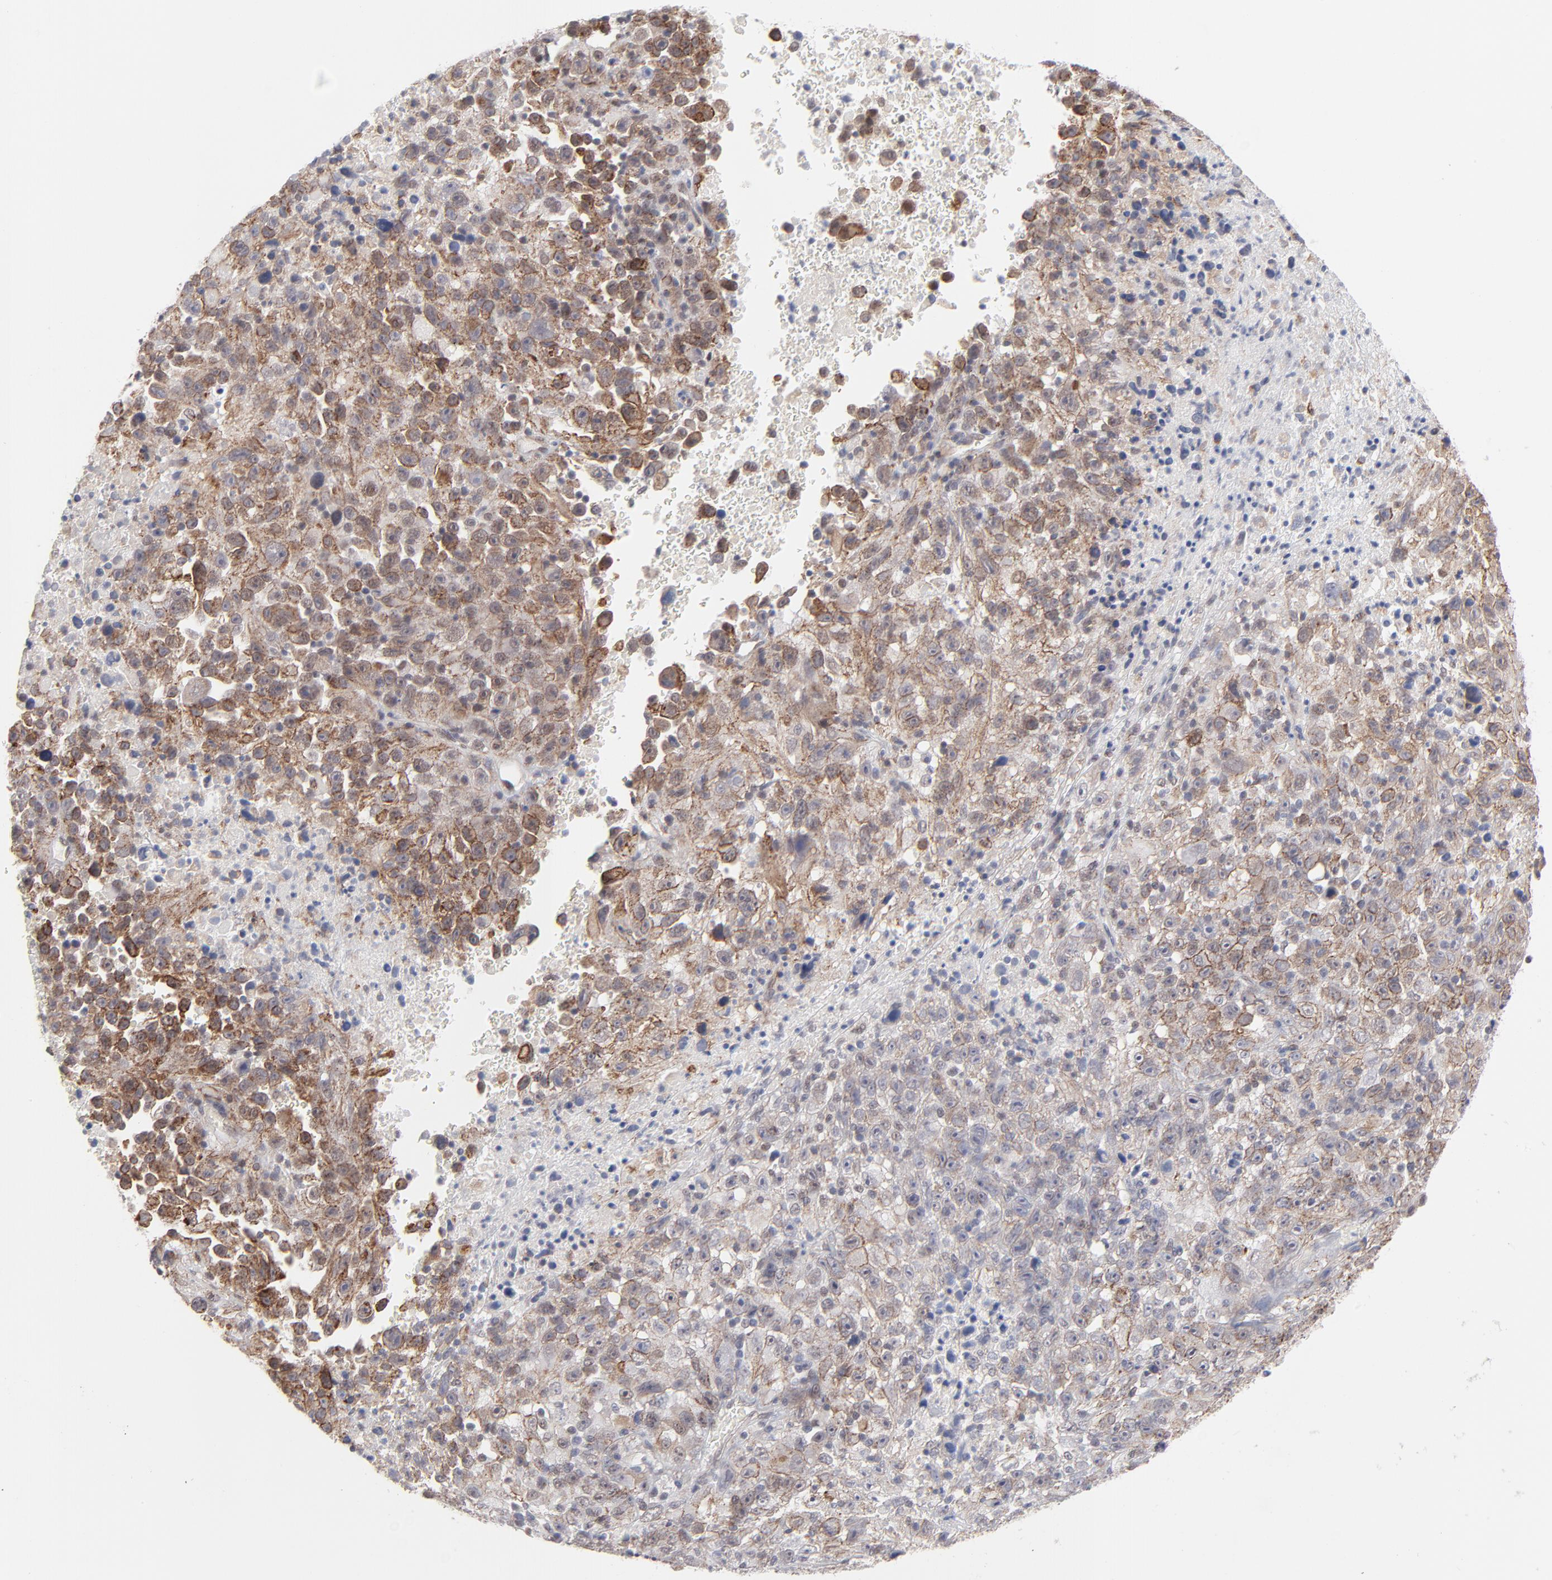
{"staining": {"intensity": "moderate", "quantity": "25%-75%", "location": "cytoplasmic/membranous,nuclear"}, "tissue": "melanoma", "cell_type": "Tumor cells", "image_type": "cancer", "snomed": [{"axis": "morphology", "description": "Malignant melanoma, Metastatic site"}, {"axis": "topography", "description": "Cerebral cortex"}], "caption": "Immunohistochemistry image of melanoma stained for a protein (brown), which demonstrates medium levels of moderate cytoplasmic/membranous and nuclear expression in about 25%-75% of tumor cells.", "gene": "NBN", "patient": {"sex": "female", "age": 52}}